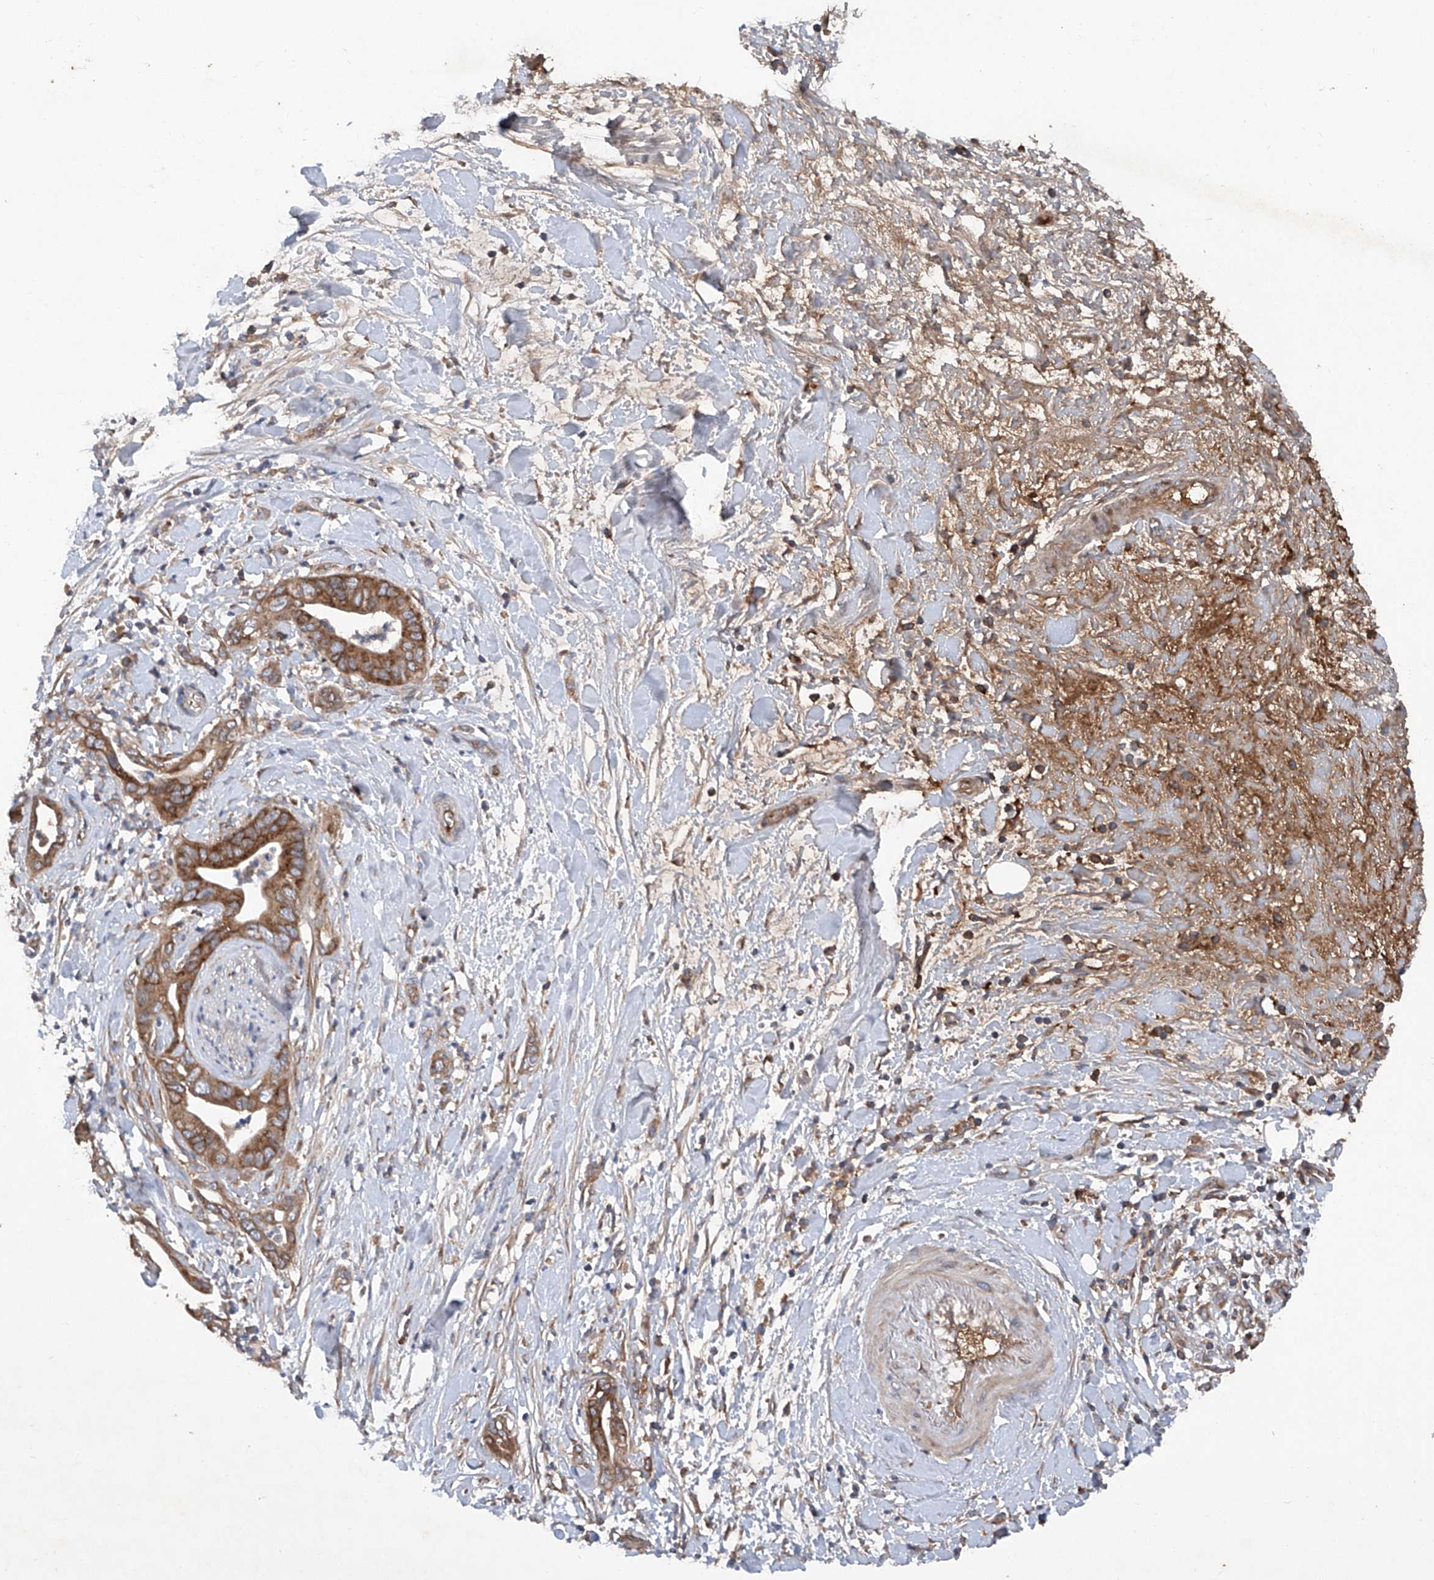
{"staining": {"intensity": "strong", "quantity": ">75%", "location": "cytoplasmic/membranous"}, "tissue": "pancreatic cancer", "cell_type": "Tumor cells", "image_type": "cancer", "snomed": [{"axis": "morphology", "description": "Adenocarcinoma, NOS"}, {"axis": "topography", "description": "Pancreas"}], "caption": "Protein staining of pancreatic adenocarcinoma tissue reveals strong cytoplasmic/membranous positivity in about >75% of tumor cells.", "gene": "ASCC3", "patient": {"sex": "female", "age": 78}}